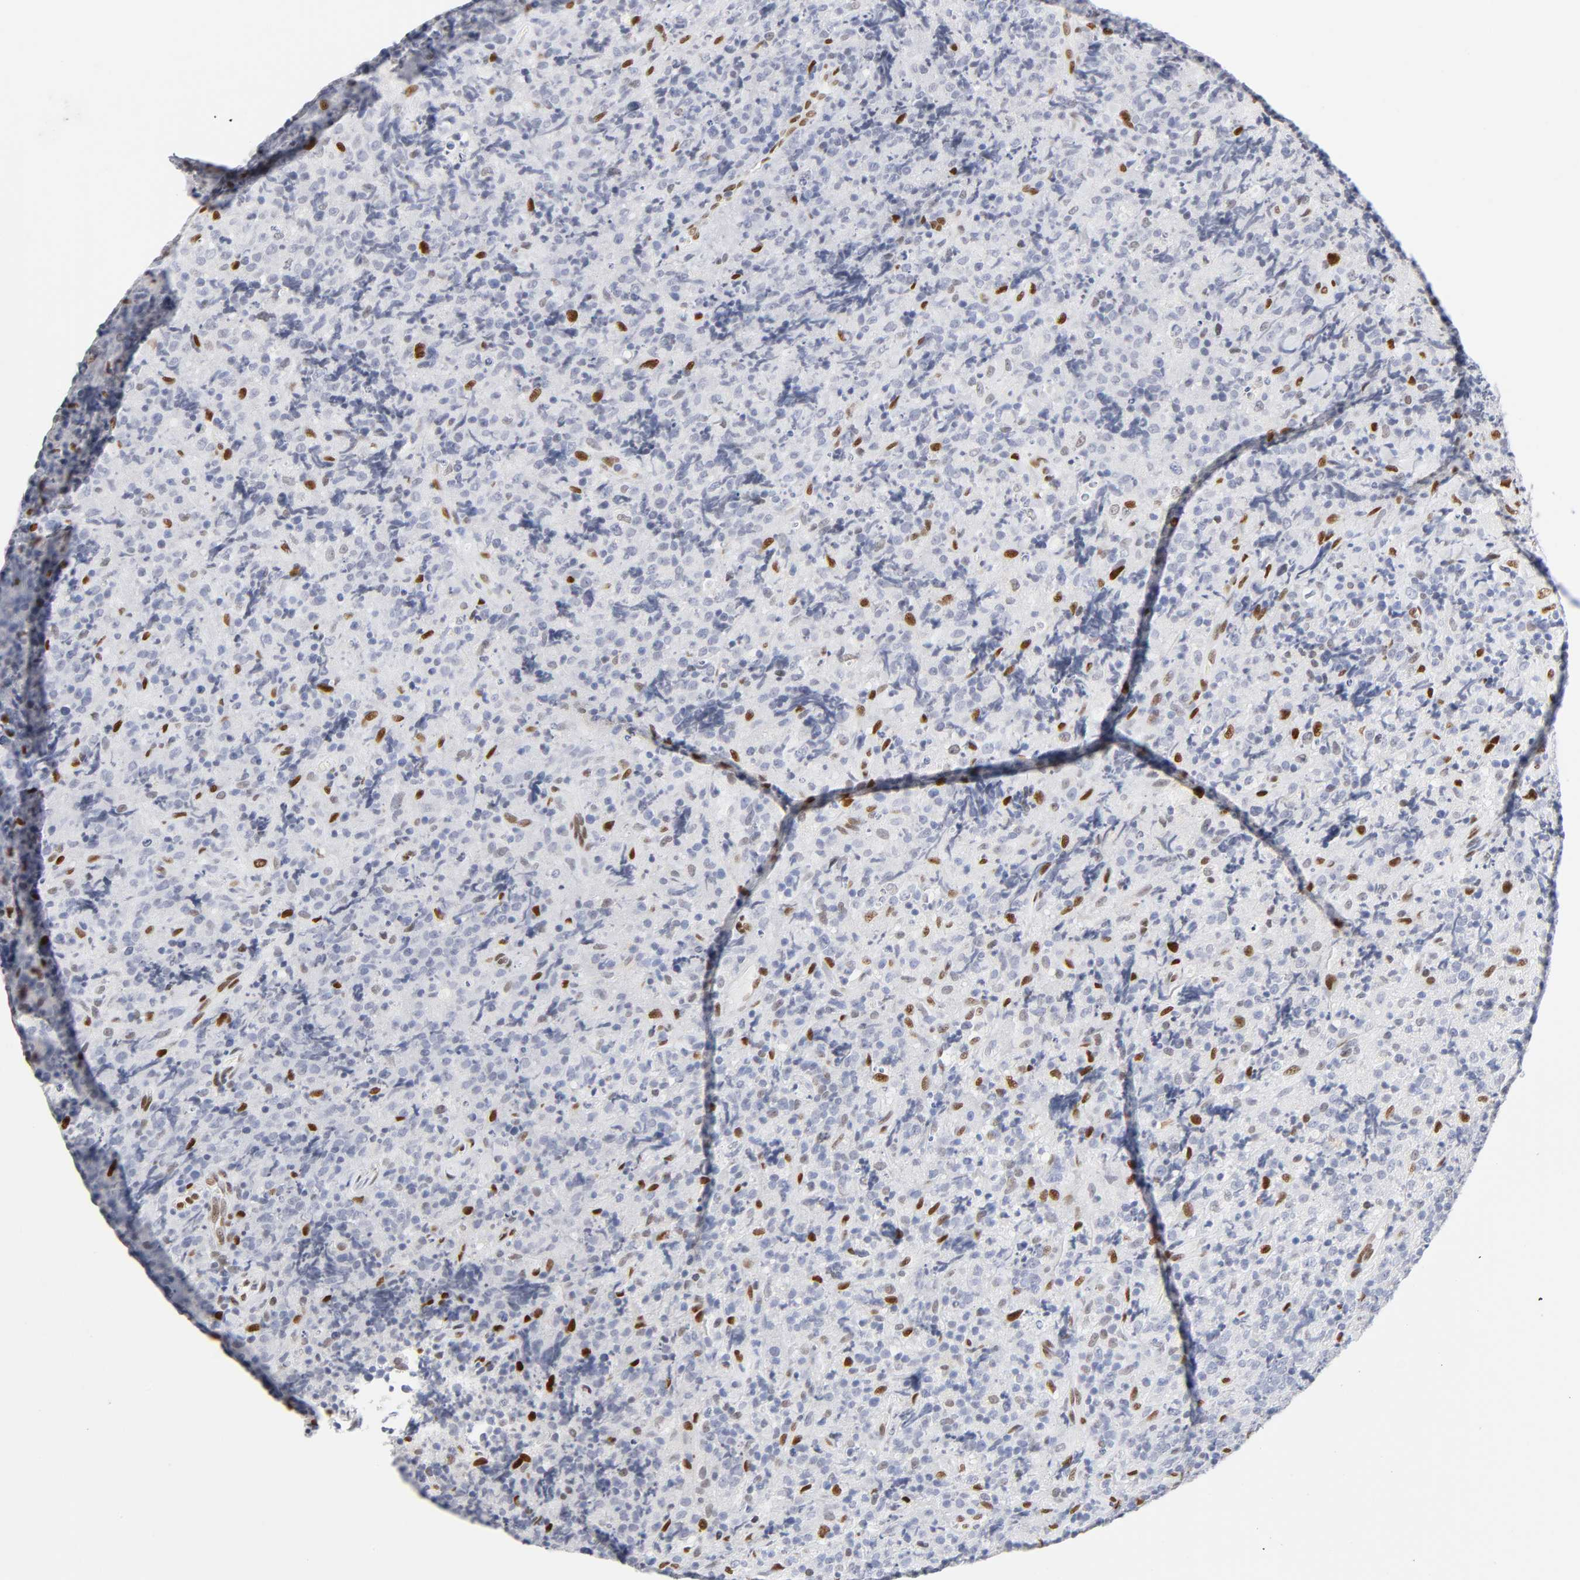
{"staining": {"intensity": "moderate", "quantity": "25%-75%", "location": "nuclear"}, "tissue": "lymphoma", "cell_type": "Tumor cells", "image_type": "cancer", "snomed": [{"axis": "morphology", "description": "Malignant lymphoma, non-Hodgkin's type, High grade"}, {"axis": "topography", "description": "Tonsil"}], "caption": "Brown immunohistochemical staining in lymphoma reveals moderate nuclear staining in approximately 25%-75% of tumor cells. Using DAB (3,3'-diaminobenzidine) (brown) and hematoxylin (blue) stains, captured at high magnification using brightfield microscopy.", "gene": "NFIC", "patient": {"sex": "female", "age": 36}}